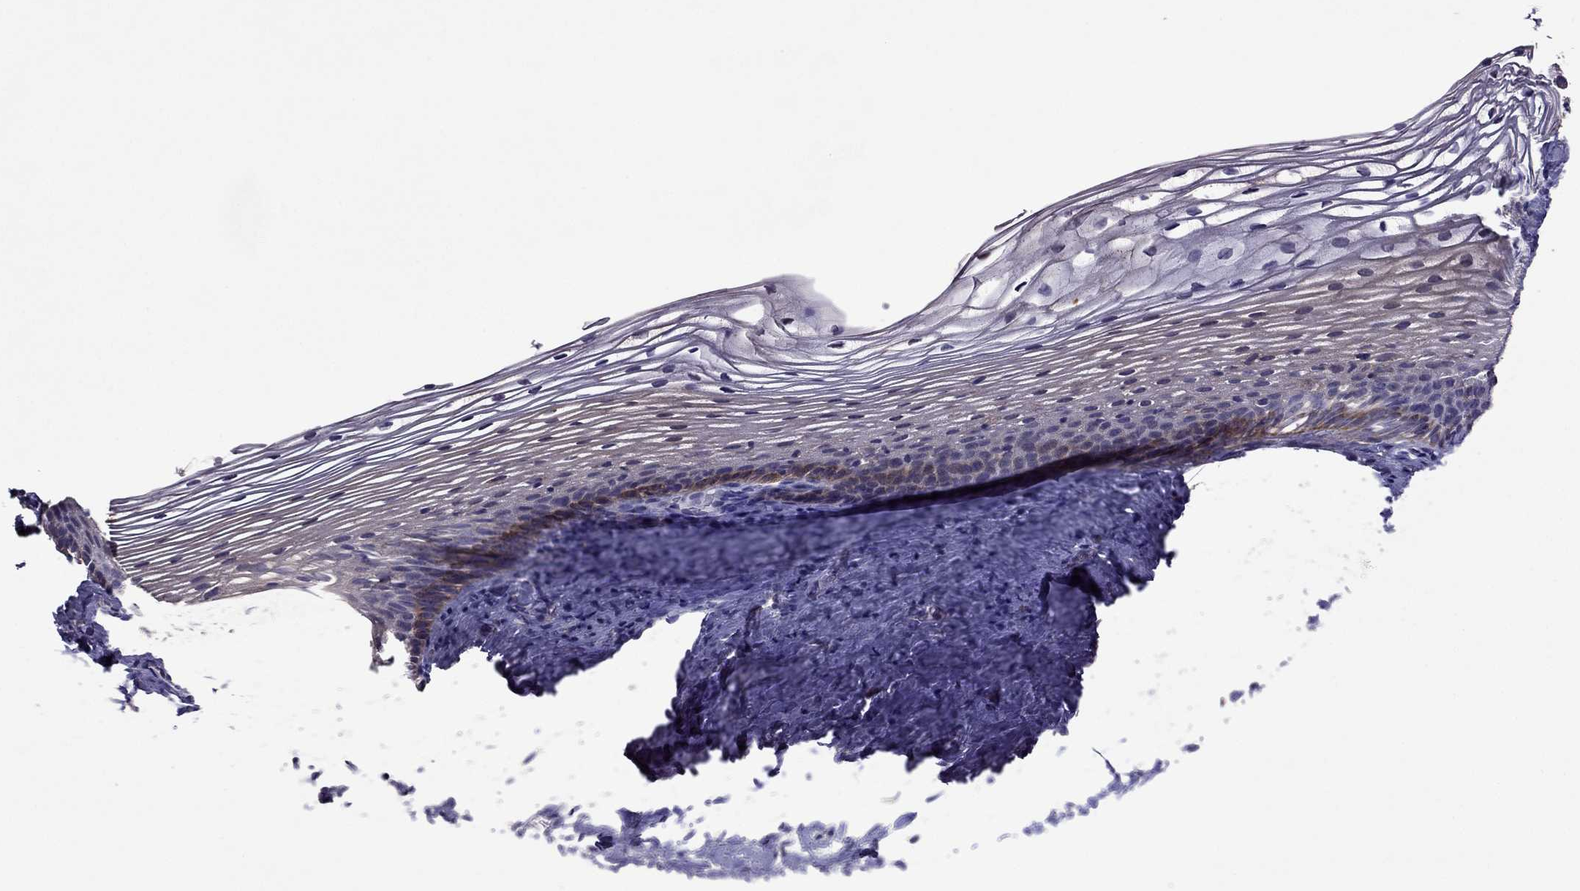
{"staining": {"intensity": "negative", "quantity": "none", "location": "none"}, "tissue": "cervix", "cell_type": "Glandular cells", "image_type": "normal", "snomed": [{"axis": "morphology", "description": "Normal tissue, NOS"}, {"axis": "topography", "description": "Cervix"}], "caption": "Photomicrograph shows no significant protein positivity in glandular cells of benign cervix. (IHC, brightfield microscopy, high magnification).", "gene": "CDH9", "patient": {"sex": "female", "age": 39}}